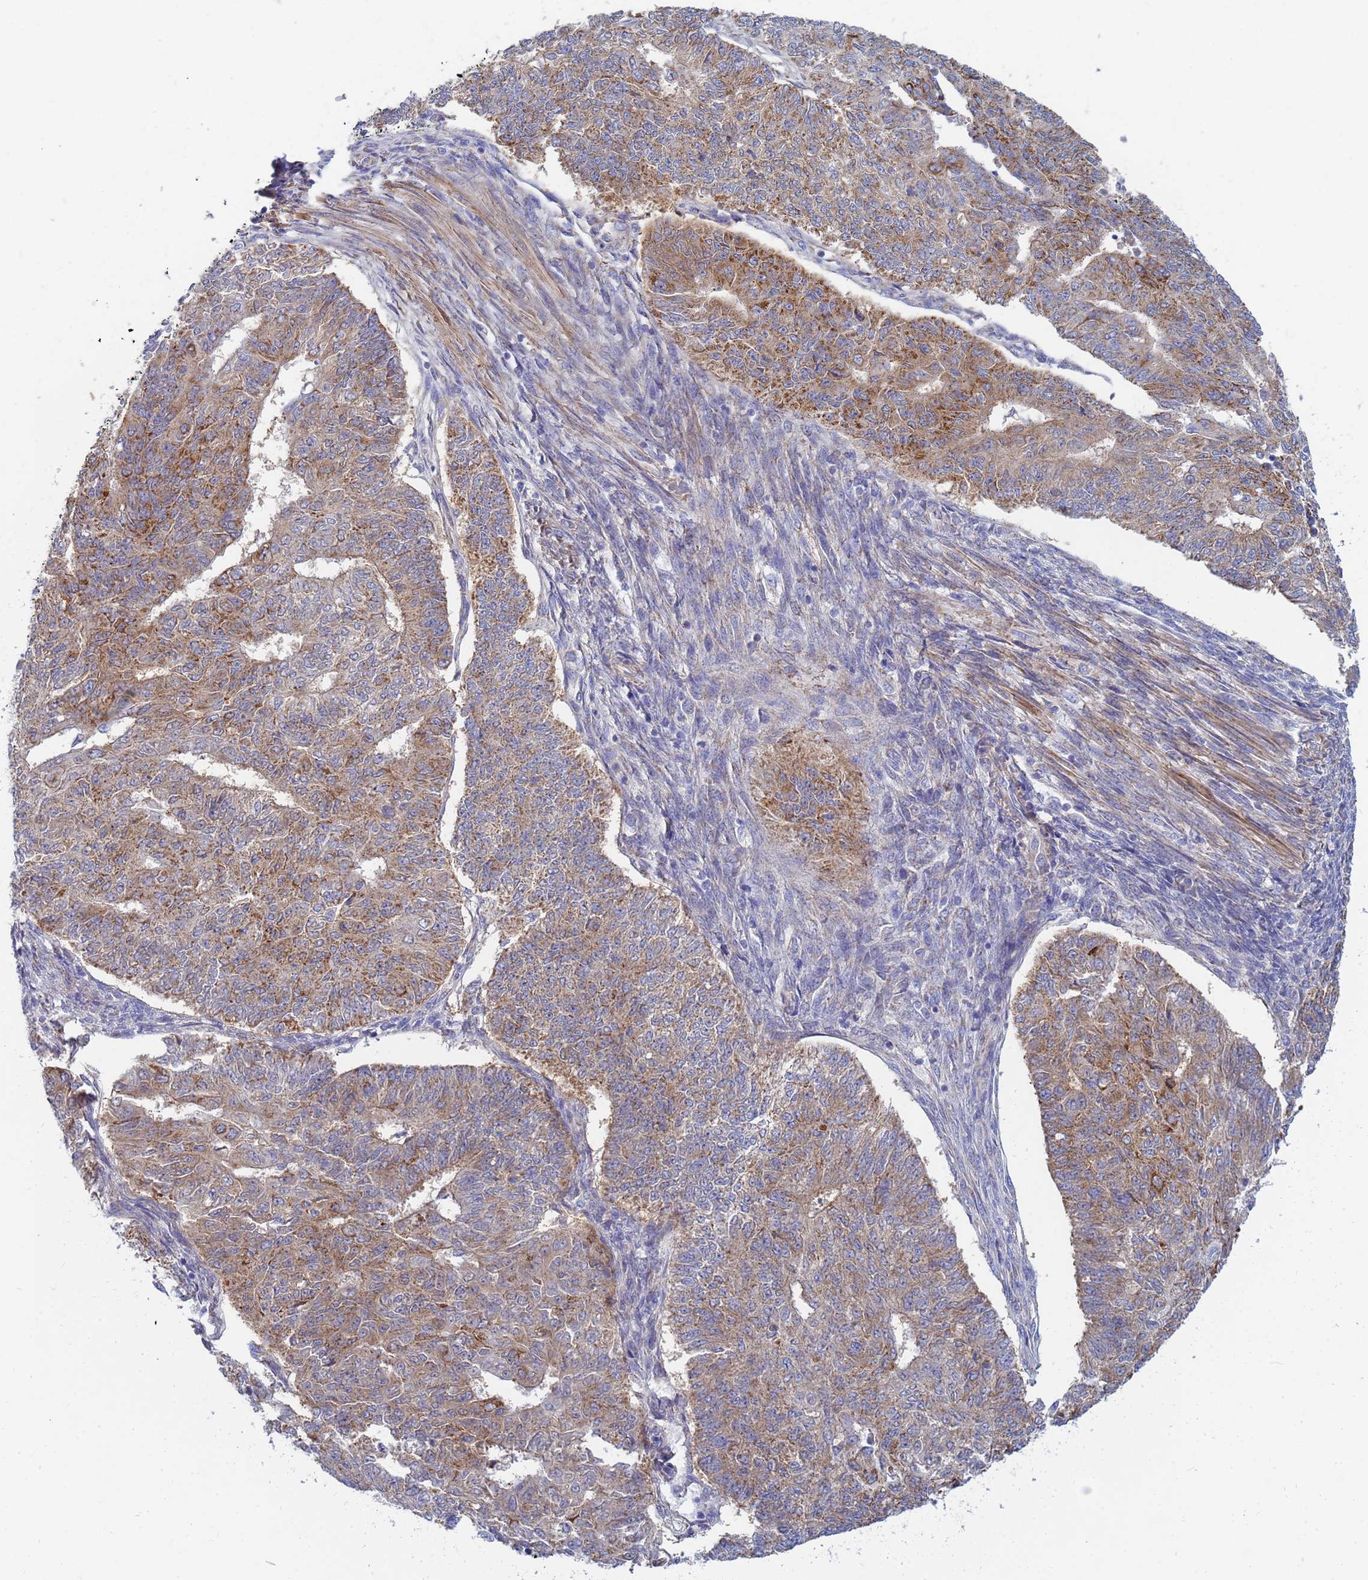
{"staining": {"intensity": "moderate", "quantity": ">75%", "location": "cytoplasmic/membranous"}, "tissue": "endometrial cancer", "cell_type": "Tumor cells", "image_type": "cancer", "snomed": [{"axis": "morphology", "description": "Adenocarcinoma, NOS"}, {"axis": "topography", "description": "Endometrium"}], "caption": "The immunohistochemical stain highlights moderate cytoplasmic/membranous positivity in tumor cells of endometrial adenocarcinoma tissue.", "gene": "SDR39U1", "patient": {"sex": "female", "age": 32}}